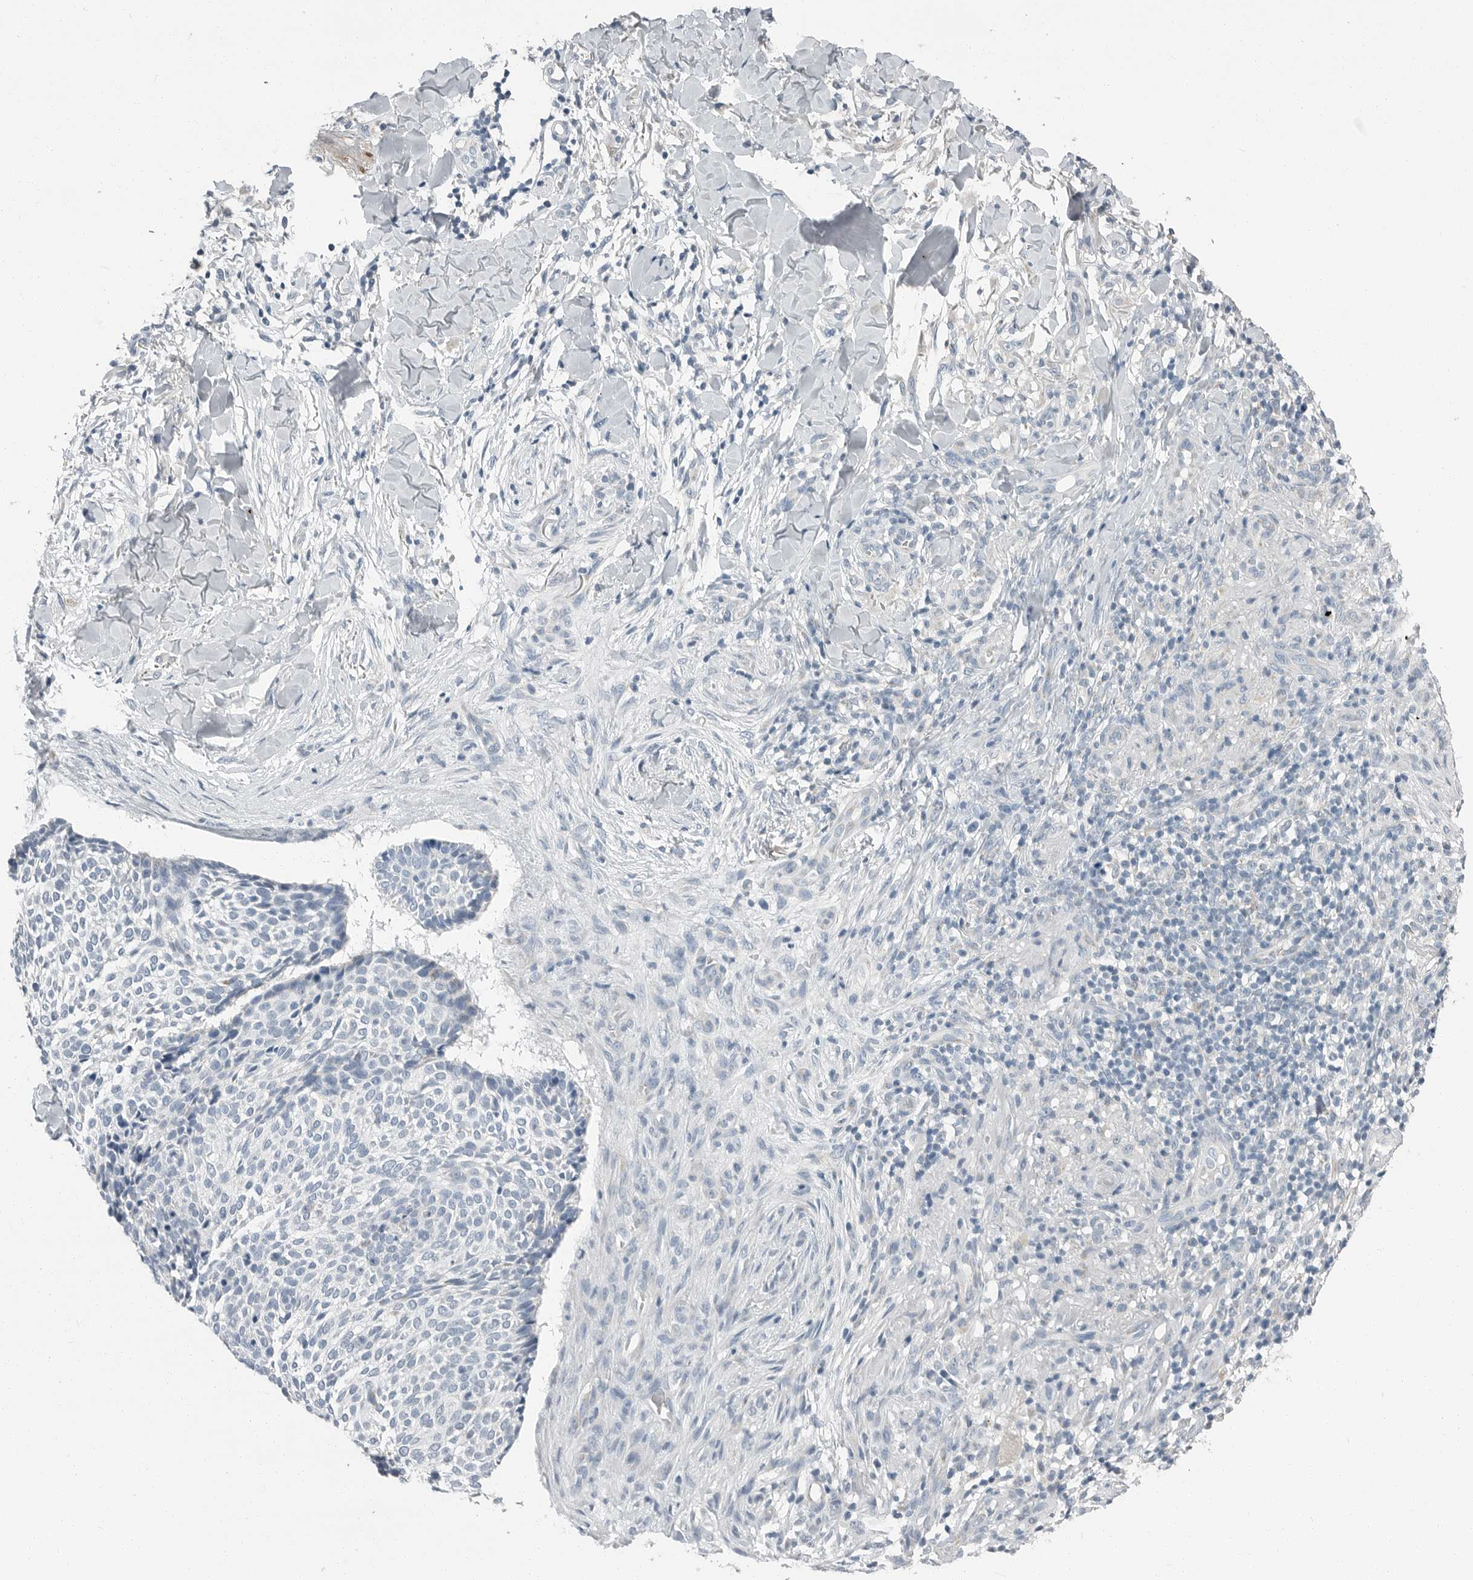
{"staining": {"intensity": "negative", "quantity": "none", "location": "none"}, "tissue": "skin cancer", "cell_type": "Tumor cells", "image_type": "cancer", "snomed": [{"axis": "morphology", "description": "Normal tissue, NOS"}, {"axis": "morphology", "description": "Basal cell carcinoma"}, {"axis": "topography", "description": "Skin"}], "caption": "Photomicrograph shows no significant protein positivity in tumor cells of skin cancer. (DAB immunohistochemistry (IHC), high magnification).", "gene": "PLN", "patient": {"sex": "male", "age": 67}}